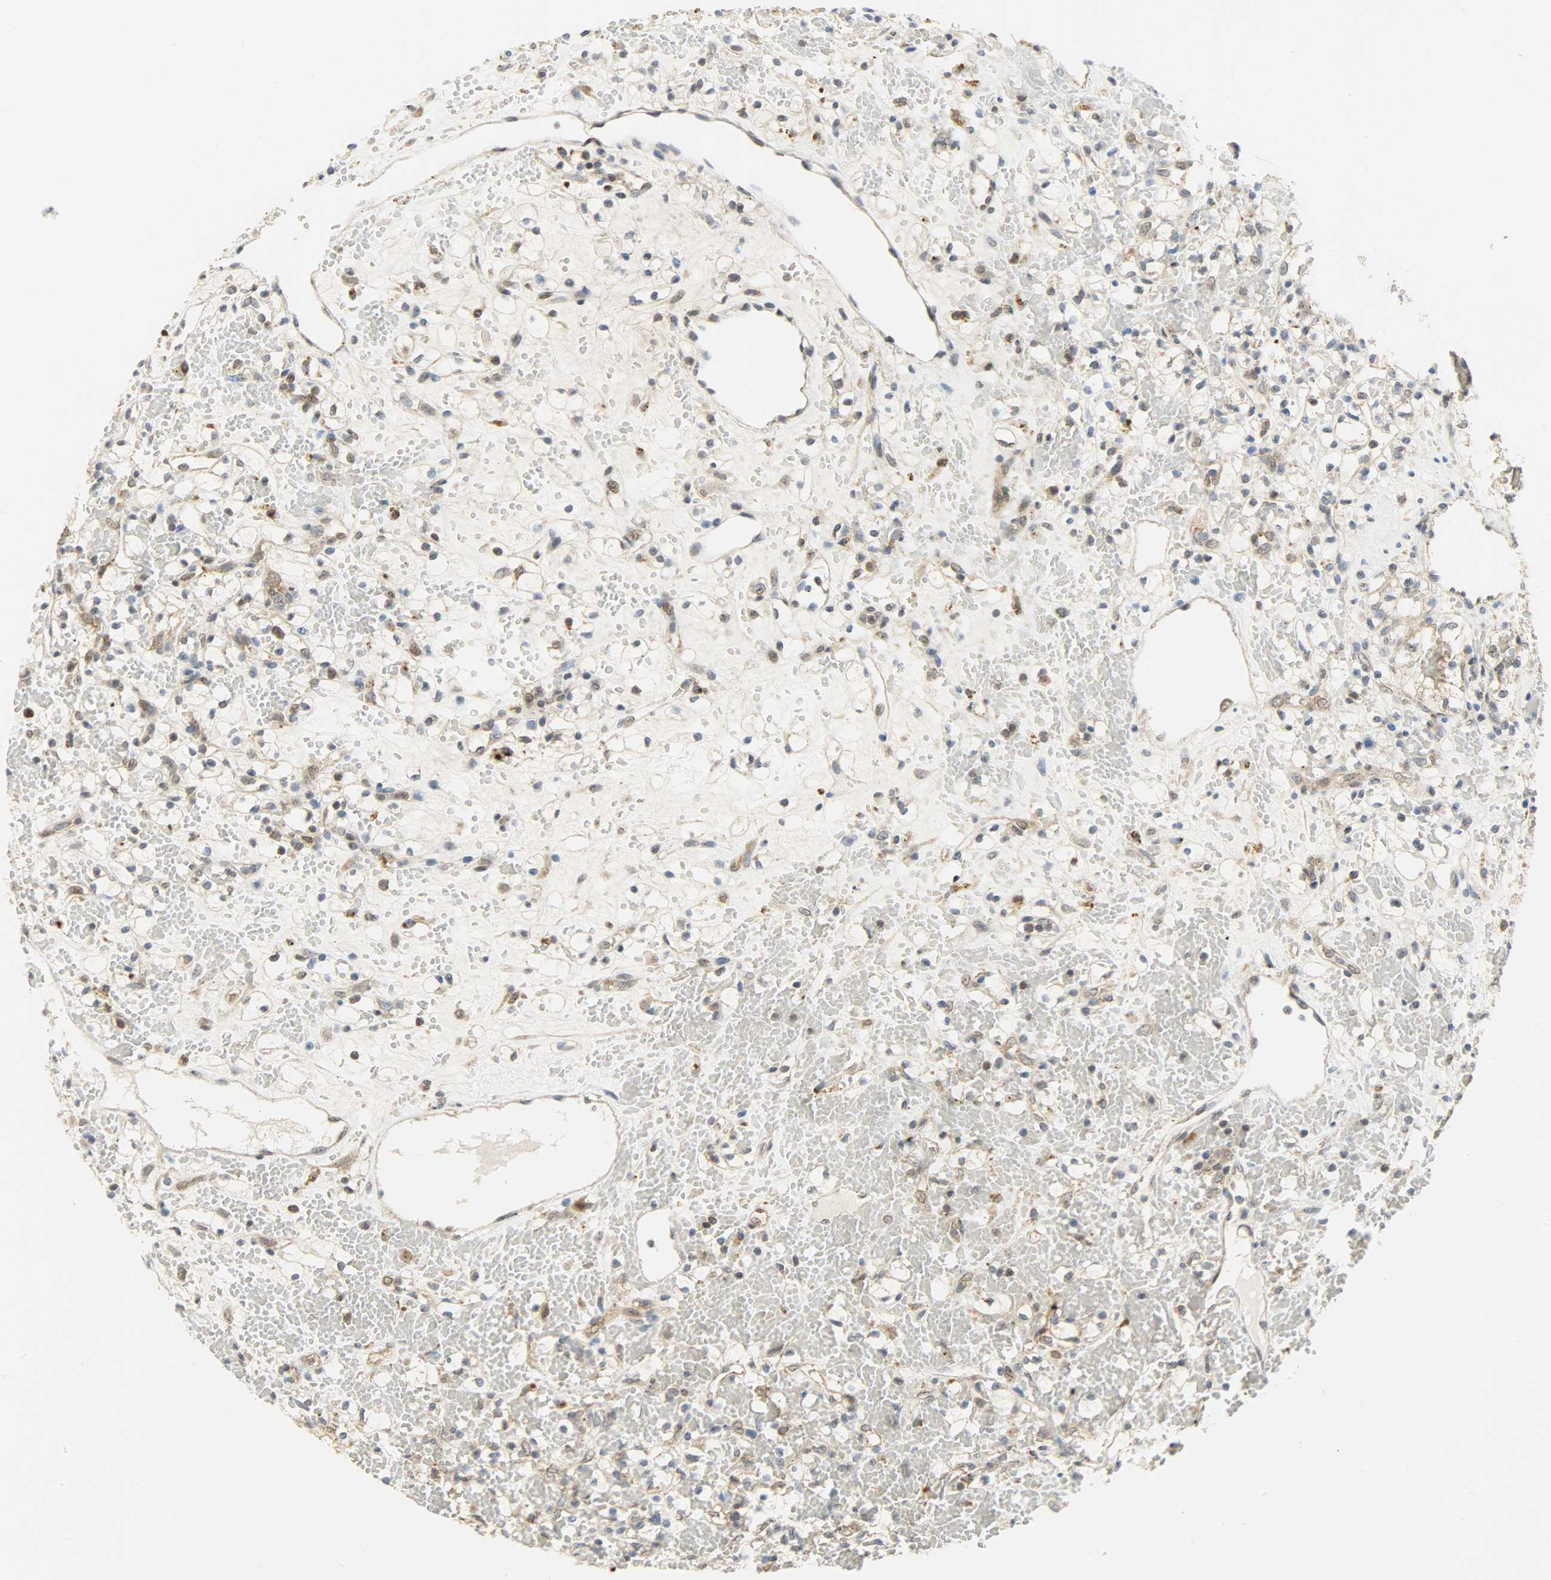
{"staining": {"intensity": "weak", "quantity": "25%-75%", "location": "nuclear"}, "tissue": "renal cancer", "cell_type": "Tumor cells", "image_type": "cancer", "snomed": [{"axis": "morphology", "description": "Adenocarcinoma, NOS"}, {"axis": "topography", "description": "Kidney"}], "caption": "Immunohistochemical staining of human renal cancer (adenocarcinoma) displays low levels of weak nuclear protein positivity in approximately 25%-75% of tumor cells.", "gene": "GIT2", "patient": {"sex": "female", "age": 60}}